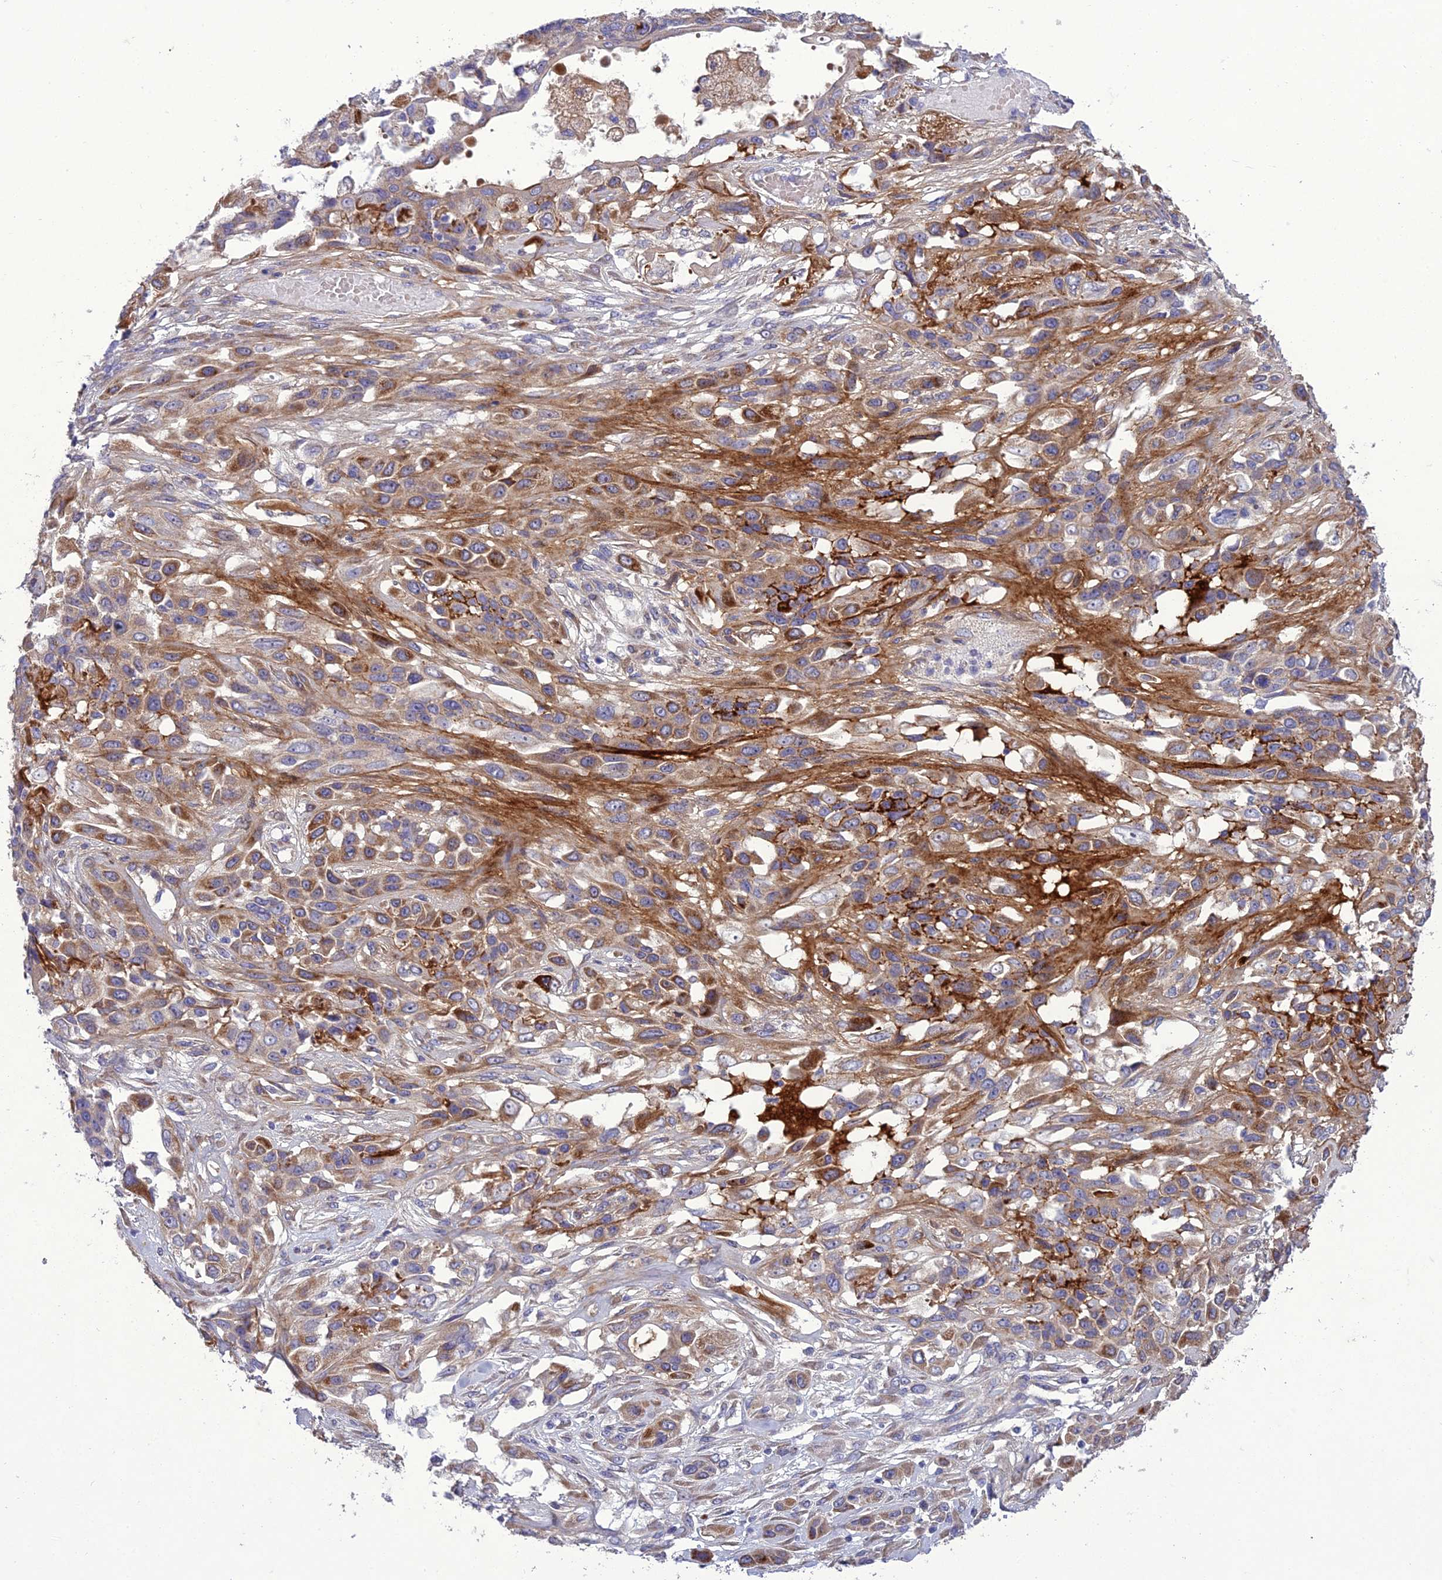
{"staining": {"intensity": "moderate", "quantity": ">75%", "location": "cytoplasmic/membranous"}, "tissue": "lung cancer", "cell_type": "Tumor cells", "image_type": "cancer", "snomed": [{"axis": "morphology", "description": "Squamous cell carcinoma, NOS"}, {"axis": "topography", "description": "Lung"}], "caption": "Immunohistochemical staining of lung cancer displays medium levels of moderate cytoplasmic/membranous protein staining in about >75% of tumor cells.", "gene": "ADIPOR2", "patient": {"sex": "female", "age": 70}}